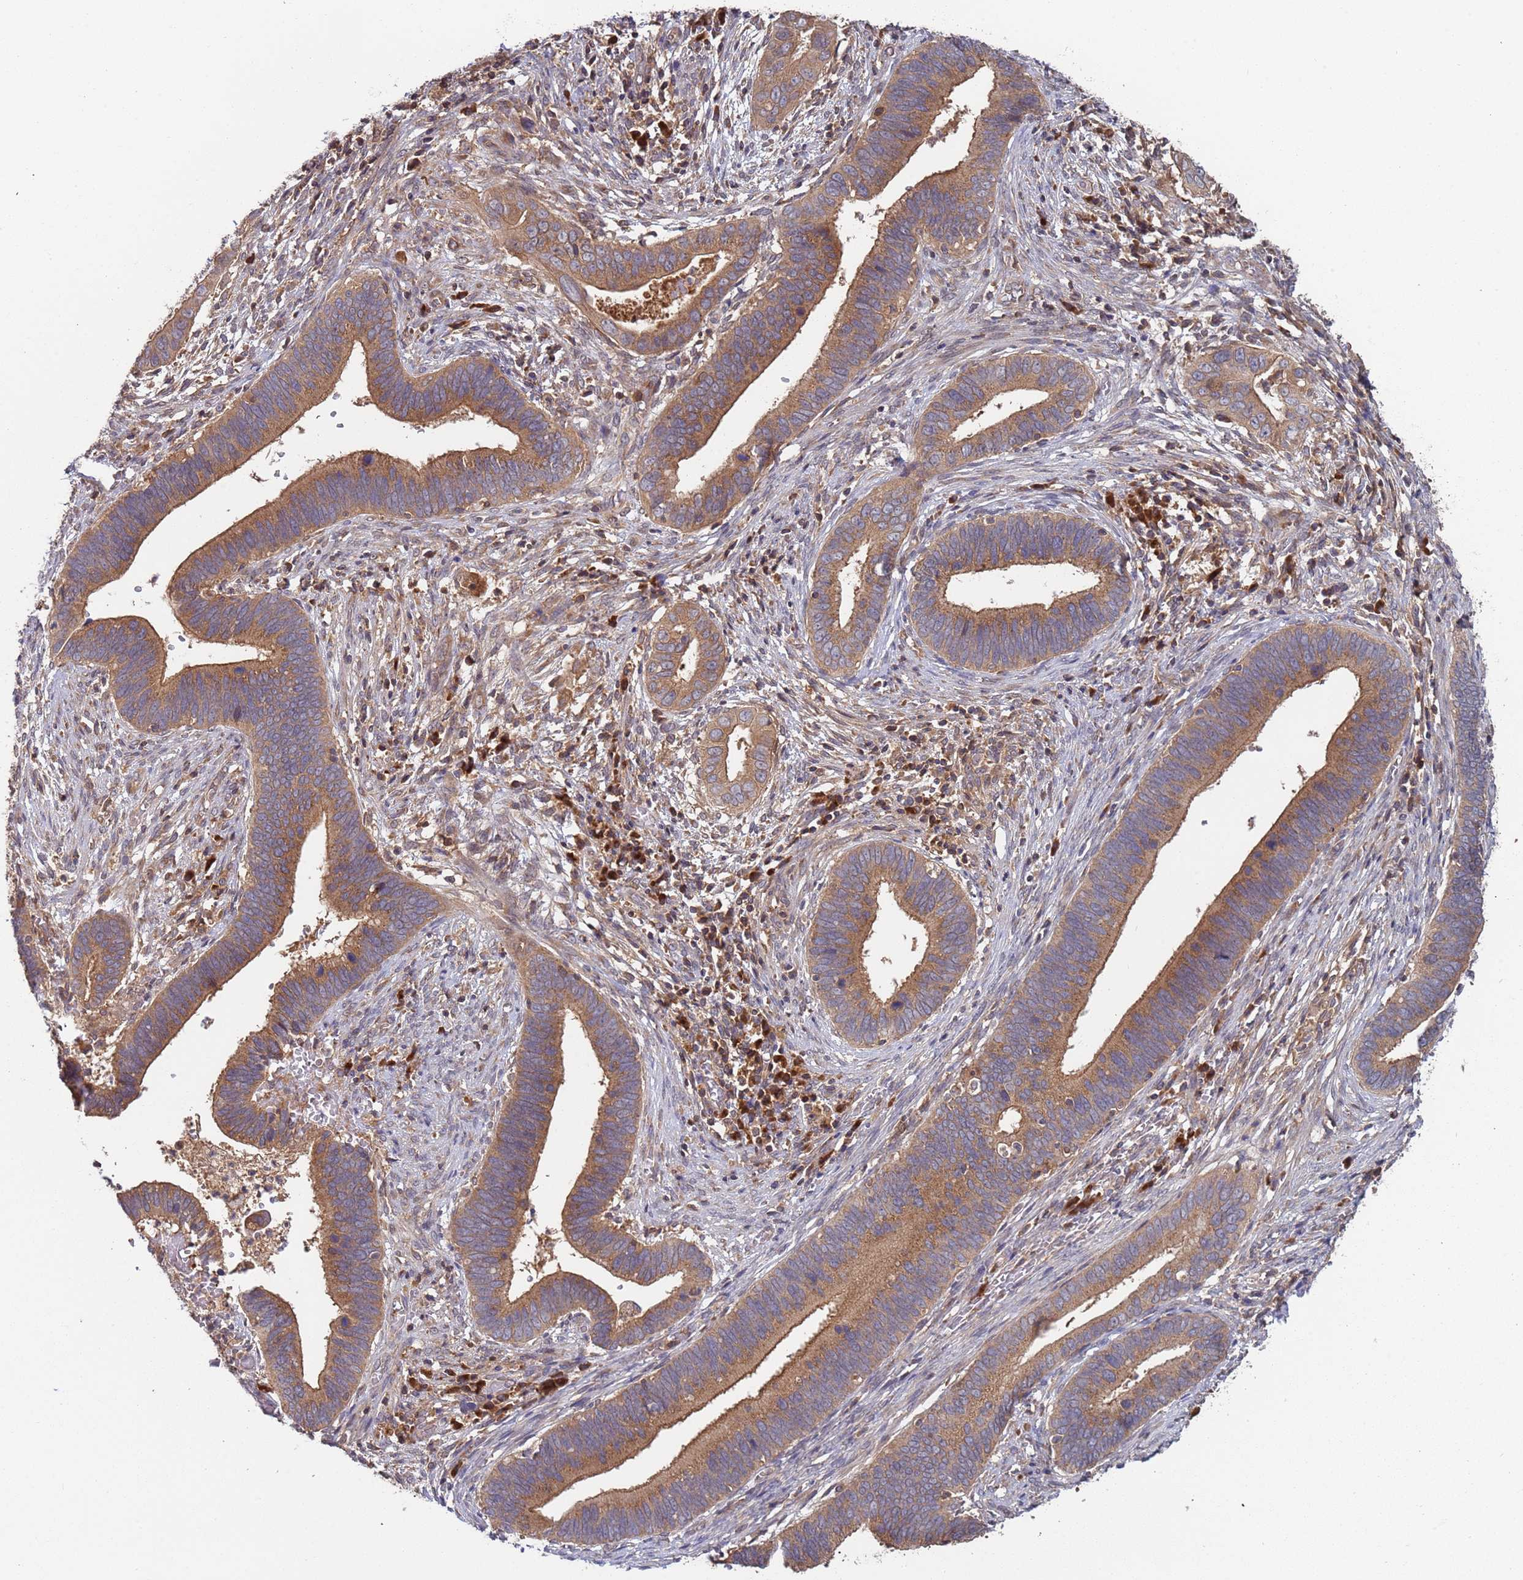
{"staining": {"intensity": "moderate", "quantity": ">75%", "location": "cytoplasmic/membranous"}, "tissue": "cervical cancer", "cell_type": "Tumor cells", "image_type": "cancer", "snomed": [{"axis": "morphology", "description": "Adenocarcinoma, NOS"}, {"axis": "topography", "description": "Cervix"}], "caption": "This is a photomicrograph of IHC staining of adenocarcinoma (cervical), which shows moderate staining in the cytoplasmic/membranous of tumor cells.", "gene": "OR5A2", "patient": {"sex": "female", "age": 42}}